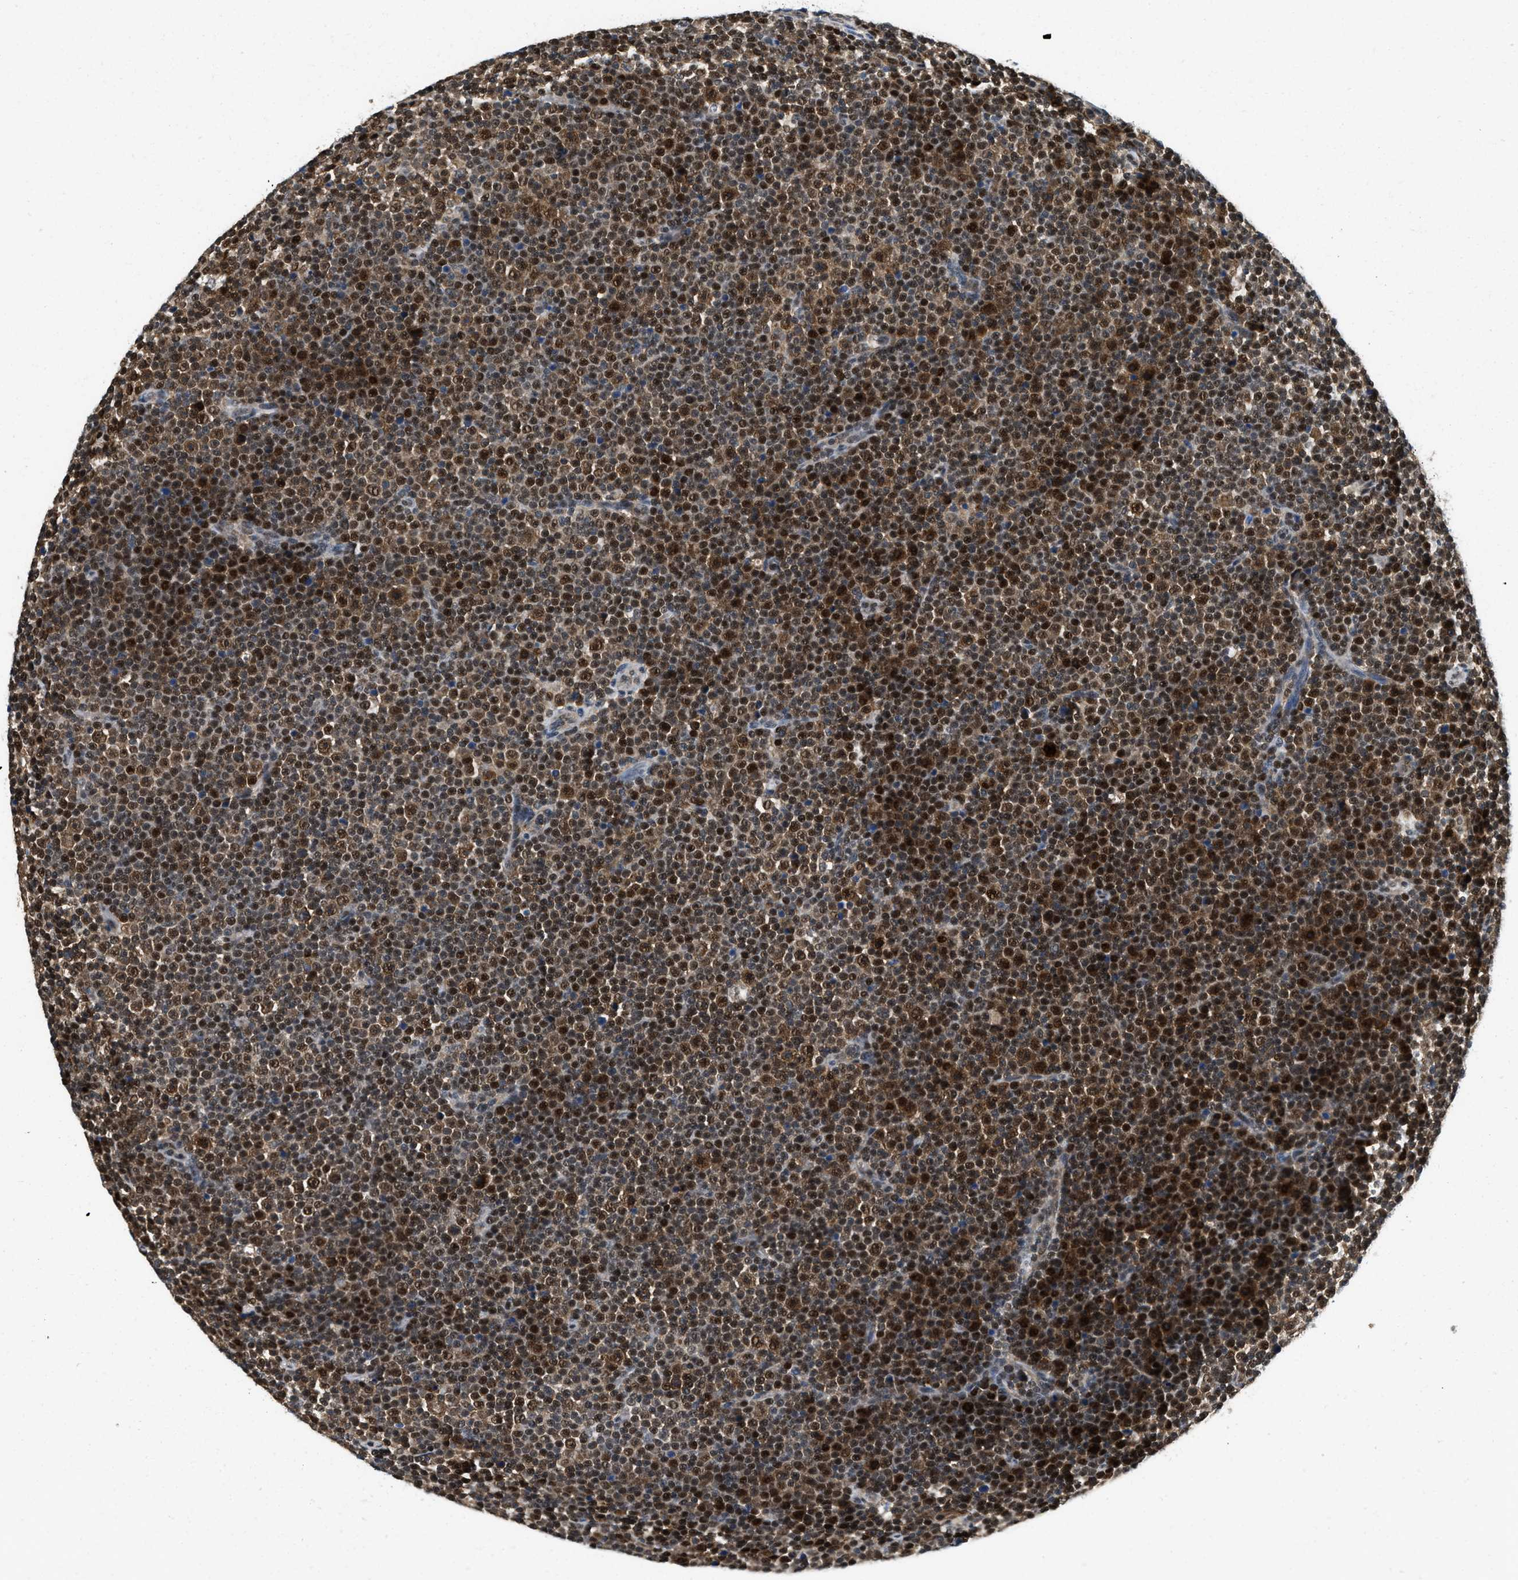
{"staining": {"intensity": "strong", "quantity": ">75%", "location": "cytoplasmic/membranous,nuclear"}, "tissue": "lymphoma", "cell_type": "Tumor cells", "image_type": "cancer", "snomed": [{"axis": "morphology", "description": "Malignant lymphoma, non-Hodgkin's type, Low grade"}, {"axis": "topography", "description": "Lymph node"}], "caption": "This is an image of IHC staining of lymphoma, which shows strong positivity in the cytoplasmic/membranous and nuclear of tumor cells.", "gene": "ATF7IP", "patient": {"sex": "female", "age": 67}}